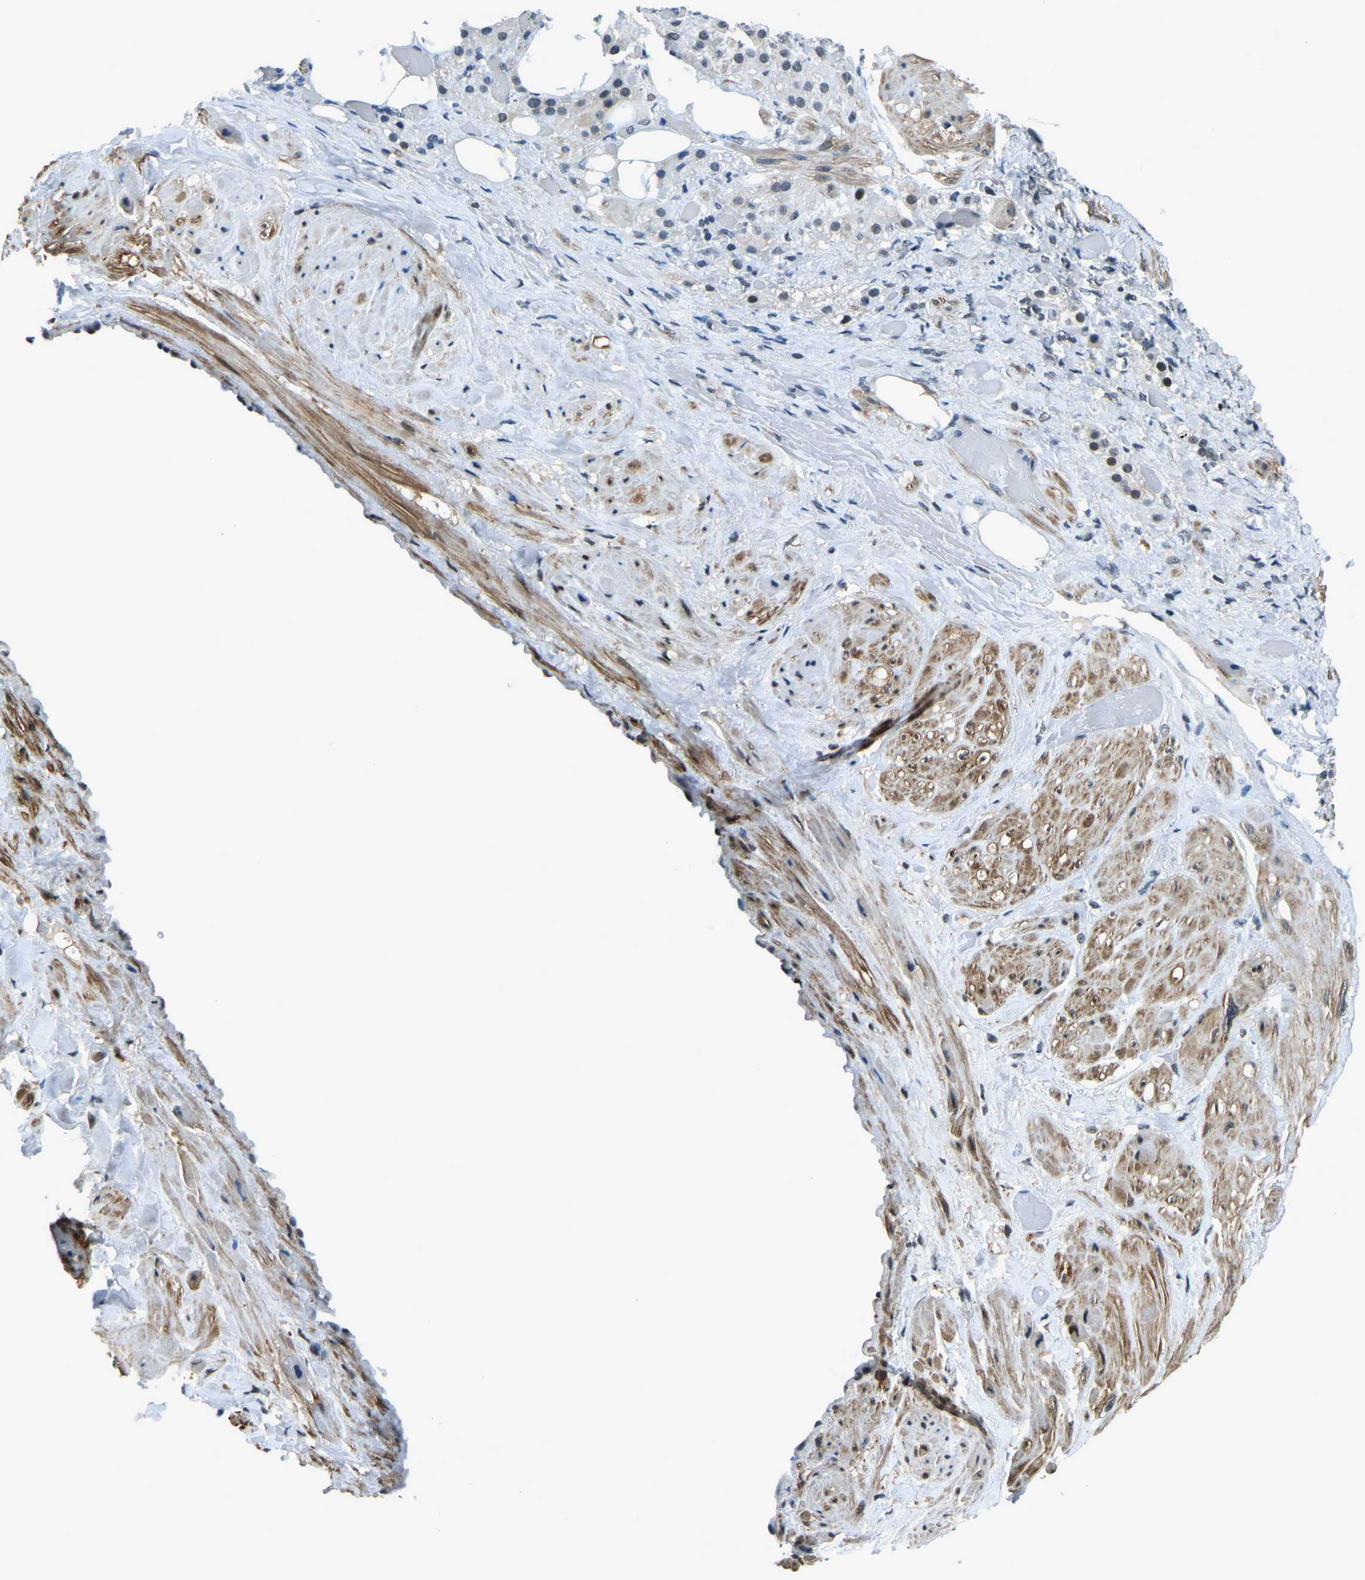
{"staining": {"intensity": "strong", "quantity": "25%-75%", "location": "cytoplasmic/membranous,nuclear"}, "tissue": "adrenal gland", "cell_type": "Glandular cells", "image_type": "normal", "snomed": [{"axis": "morphology", "description": "Normal tissue, NOS"}, {"axis": "topography", "description": "Adrenal gland"}], "caption": "Brown immunohistochemical staining in unremarkable adrenal gland demonstrates strong cytoplasmic/membranous,nuclear expression in approximately 25%-75% of glandular cells.", "gene": "PRCC", "patient": {"sex": "female", "age": 59}}